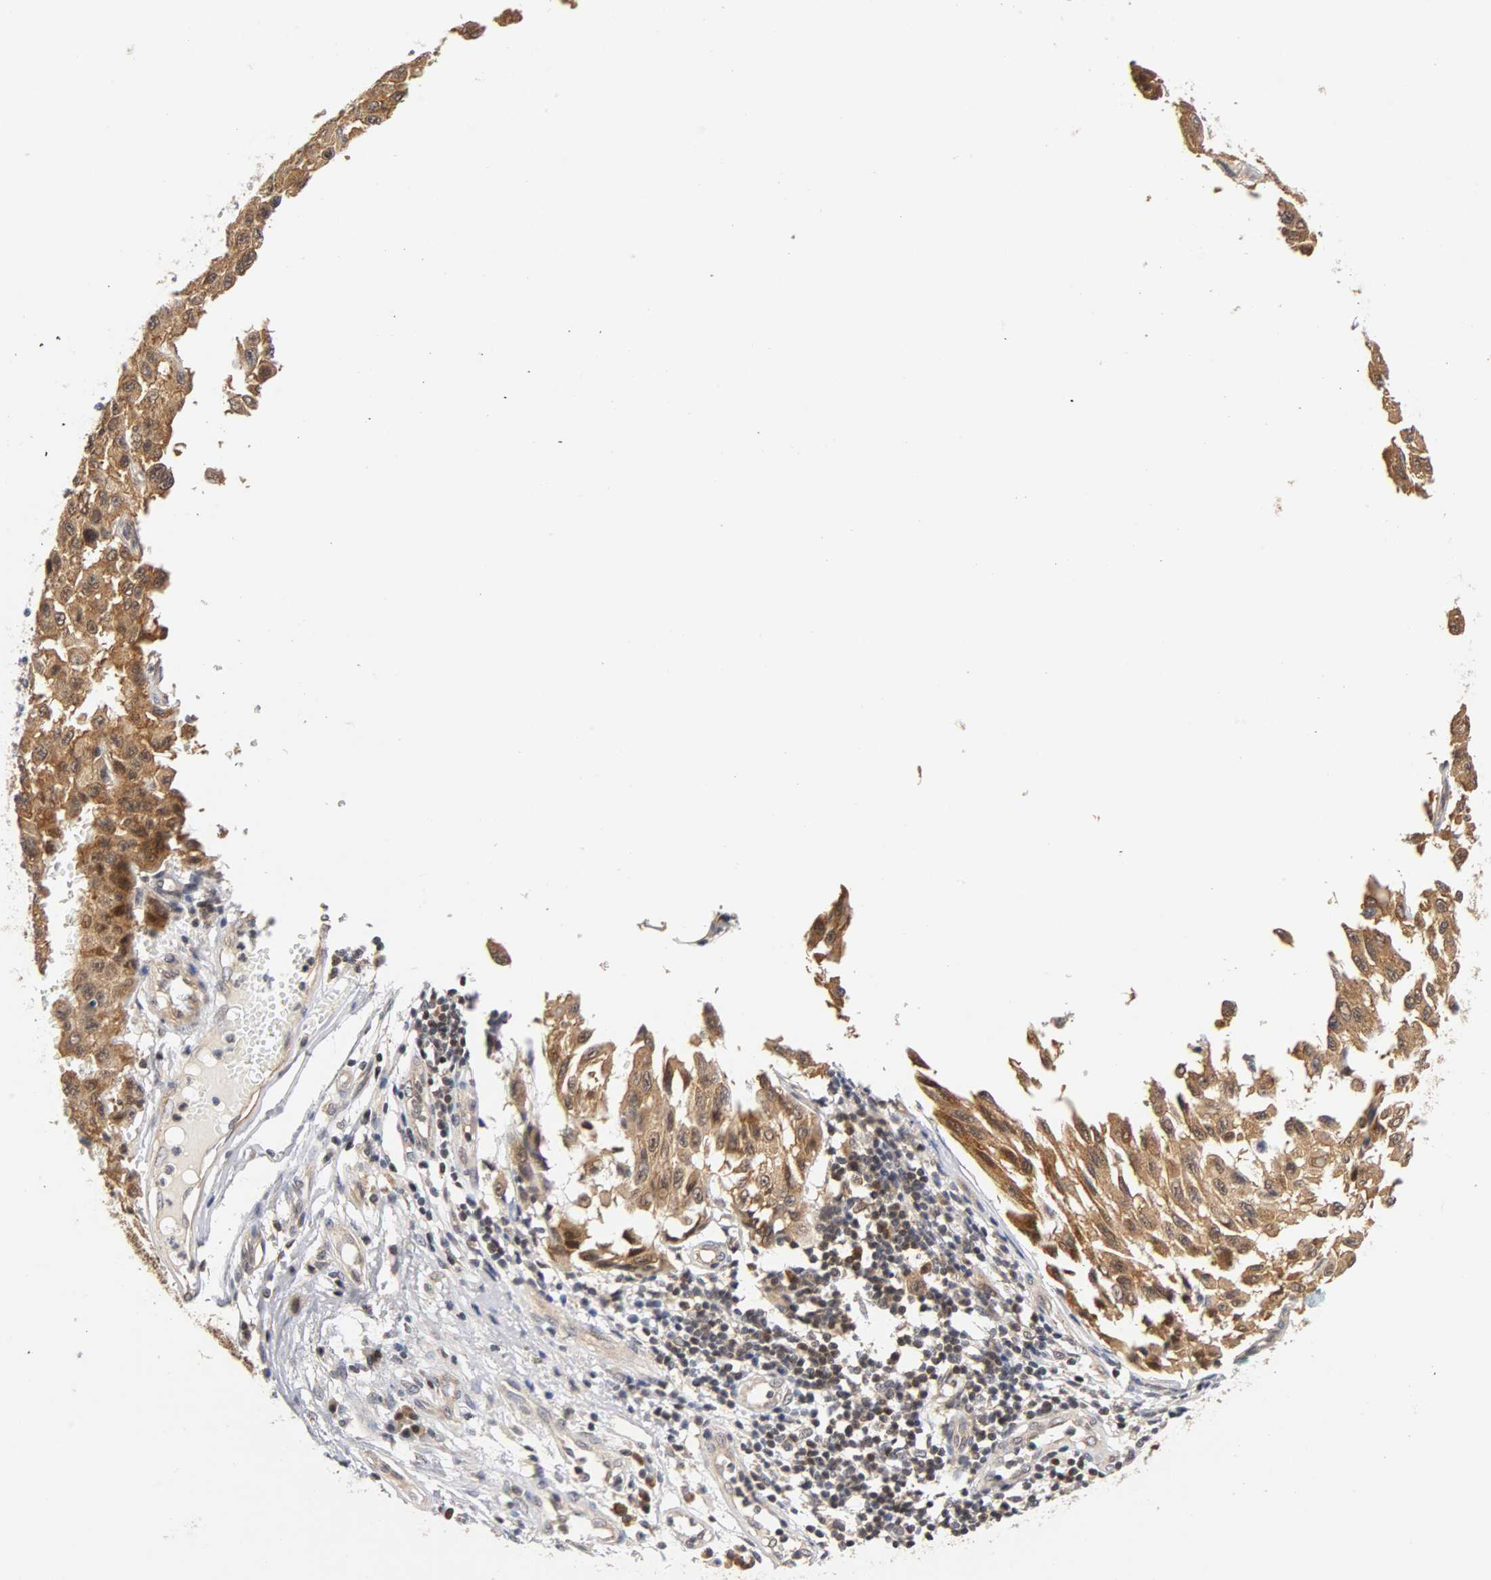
{"staining": {"intensity": "strong", "quantity": ">75%", "location": "cytoplasmic/membranous,nuclear"}, "tissue": "melanoma", "cell_type": "Tumor cells", "image_type": "cancer", "snomed": [{"axis": "morphology", "description": "Malignant melanoma, NOS"}, {"axis": "topography", "description": "Skin"}], "caption": "Tumor cells reveal high levels of strong cytoplasmic/membranous and nuclear expression in approximately >75% of cells in melanoma.", "gene": "UBE2M", "patient": {"sex": "male", "age": 30}}